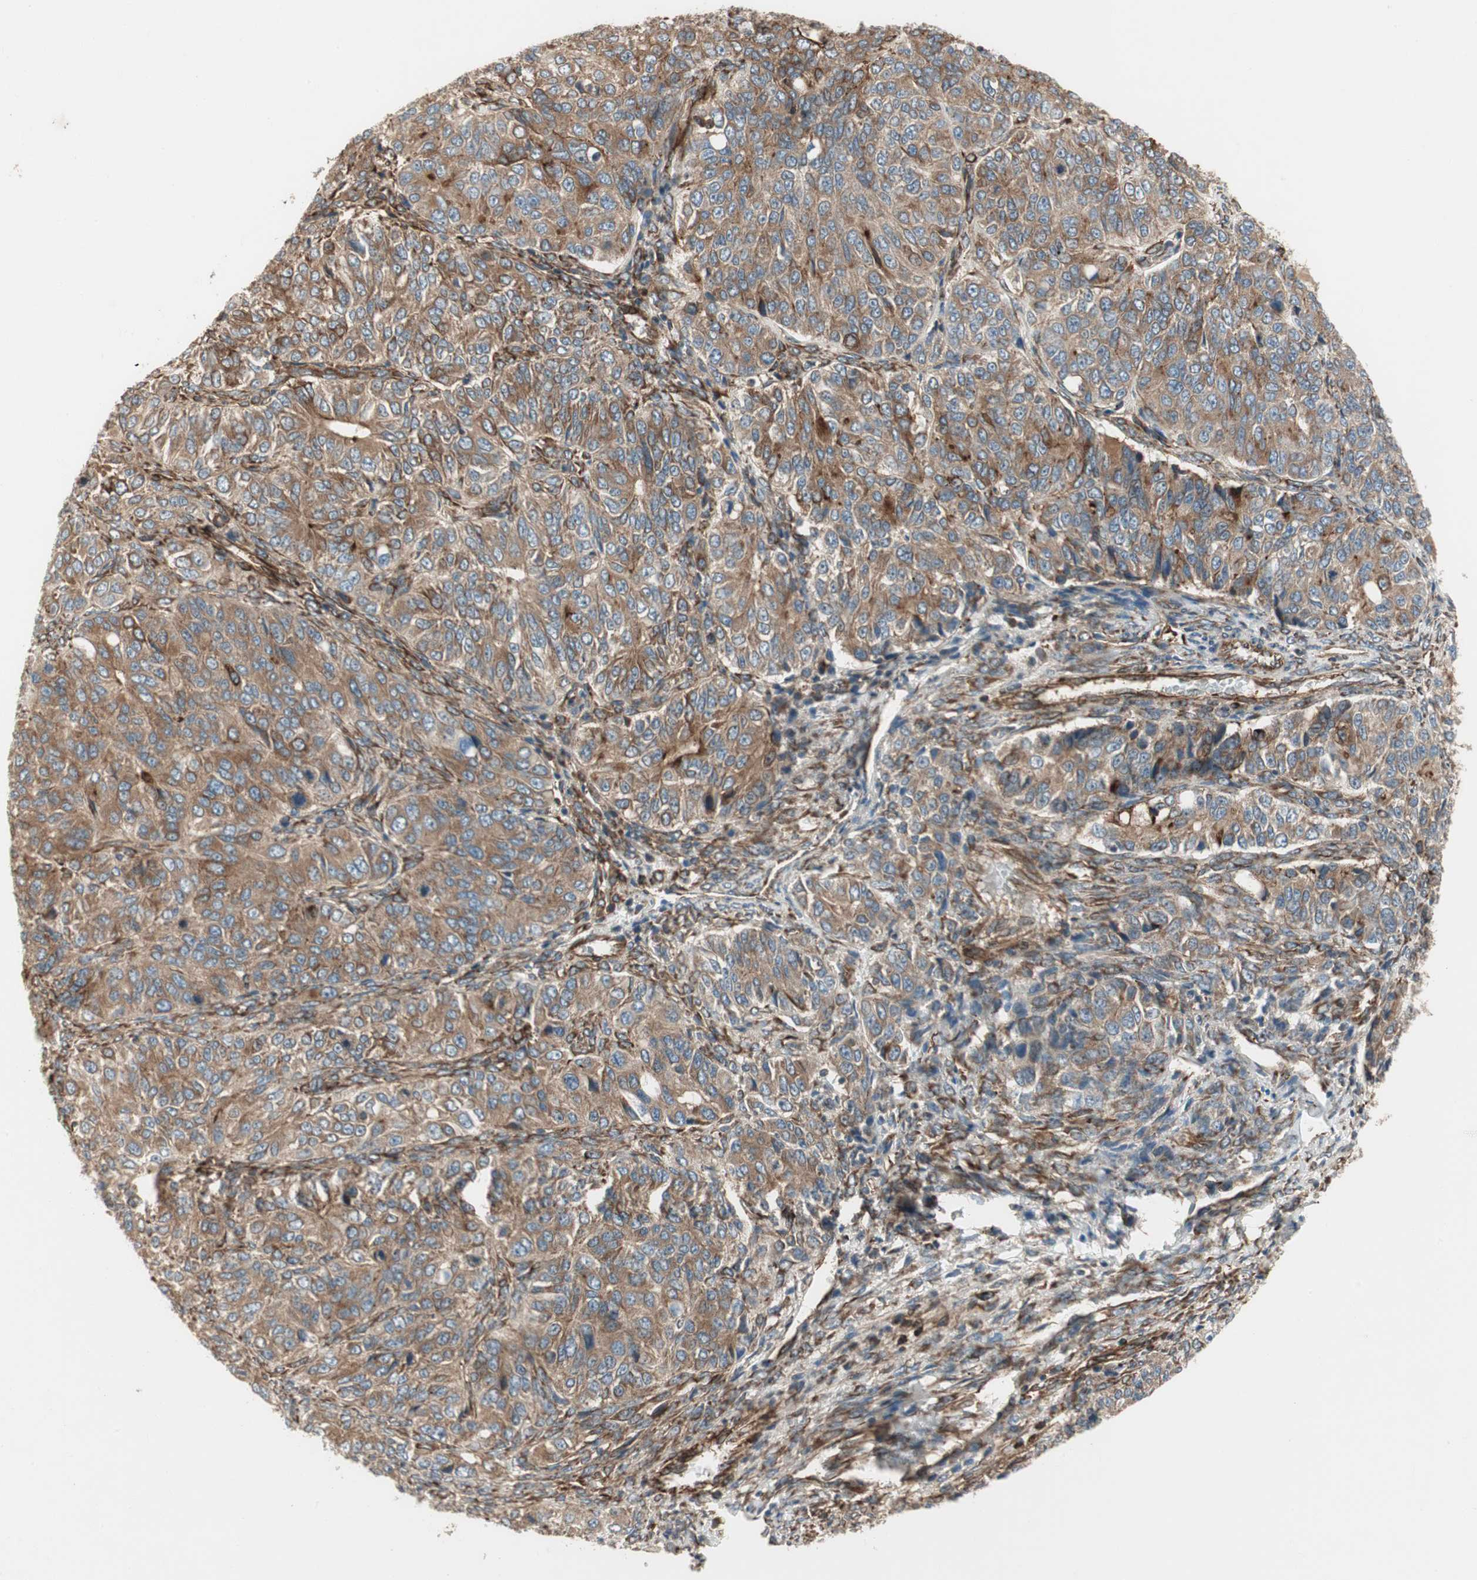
{"staining": {"intensity": "weak", "quantity": ">75%", "location": "cytoplasmic/membranous"}, "tissue": "ovarian cancer", "cell_type": "Tumor cells", "image_type": "cancer", "snomed": [{"axis": "morphology", "description": "Carcinoma, endometroid"}, {"axis": "topography", "description": "Ovary"}], "caption": "Approximately >75% of tumor cells in human ovarian endometroid carcinoma display weak cytoplasmic/membranous protein positivity as visualized by brown immunohistochemical staining.", "gene": "PRKG1", "patient": {"sex": "female", "age": 51}}